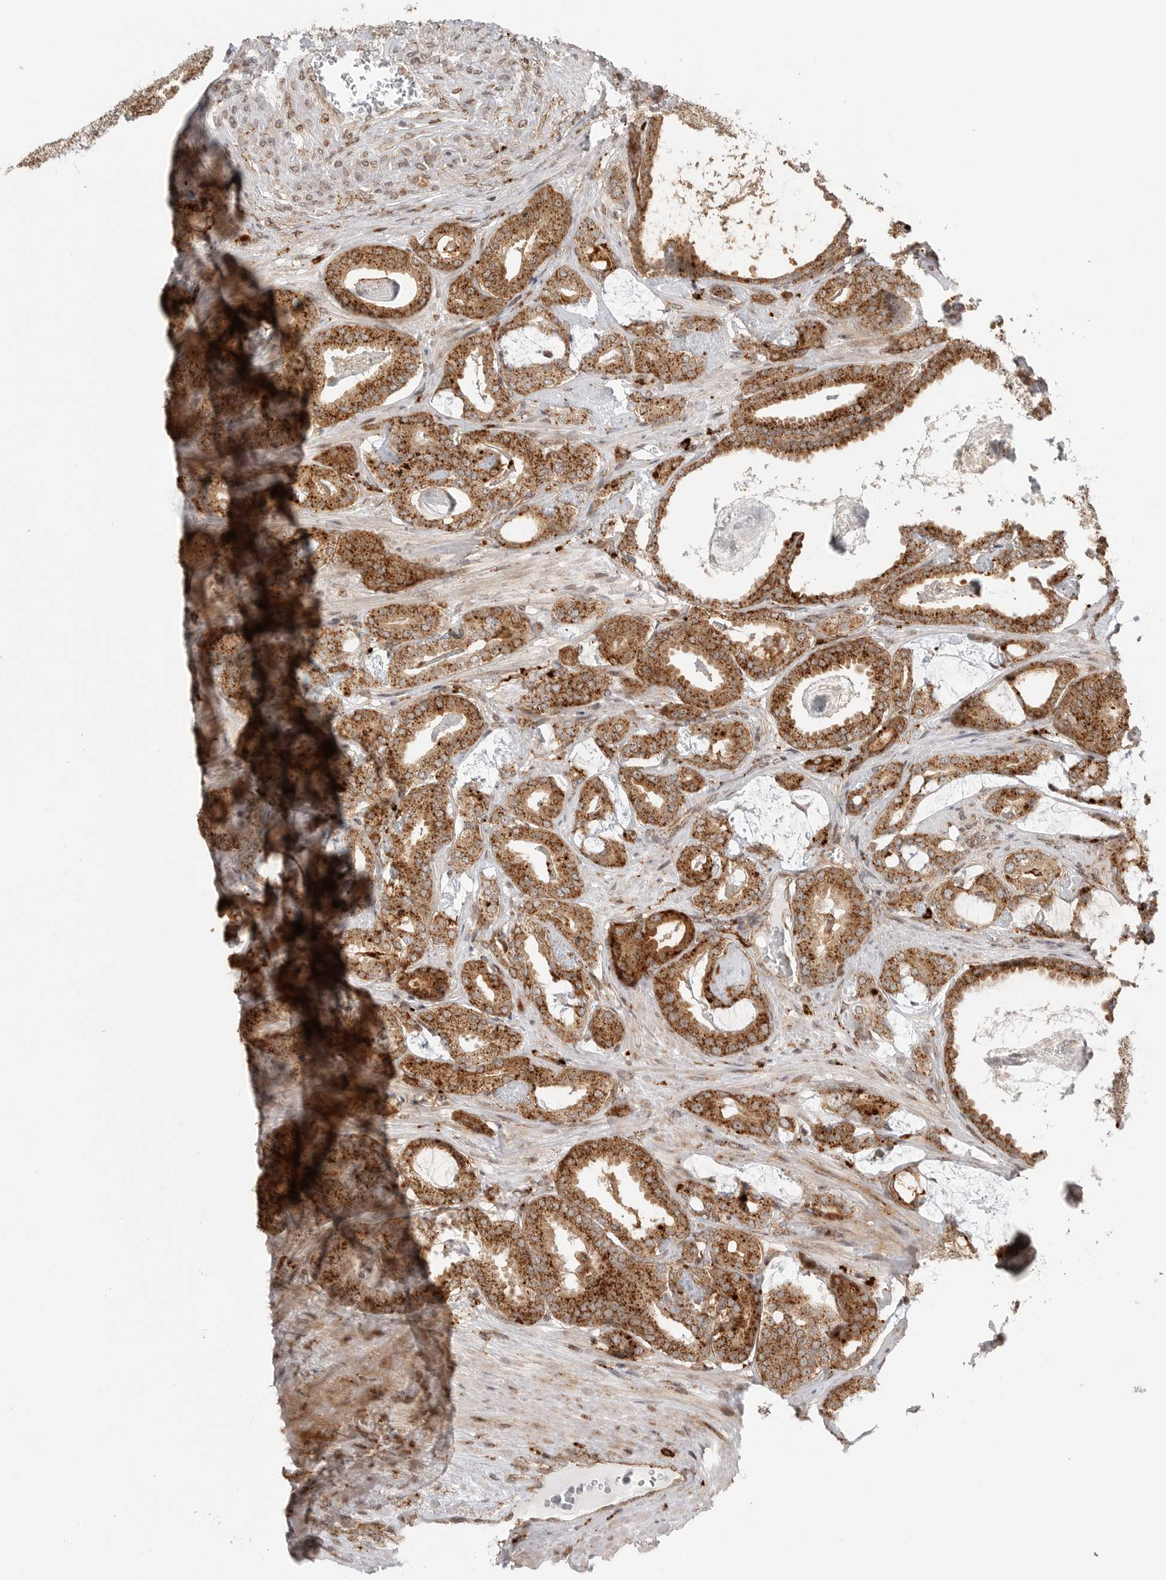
{"staining": {"intensity": "strong", "quantity": ">75%", "location": "cytoplasmic/membranous"}, "tissue": "prostate cancer", "cell_type": "Tumor cells", "image_type": "cancer", "snomed": [{"axis": "morphology", "description": "Adenocarcinoma, Low grade"}, {"axis": "topography", "description": "Prostate"}], "caption": "Immunohistochemical staining of prostate cancer reveals high levels of strong cytoplasmic/membranous expression in about >75% of tumor cells.", "gene": "IDUA", "patient": {"sex": "male", "age": 71}}